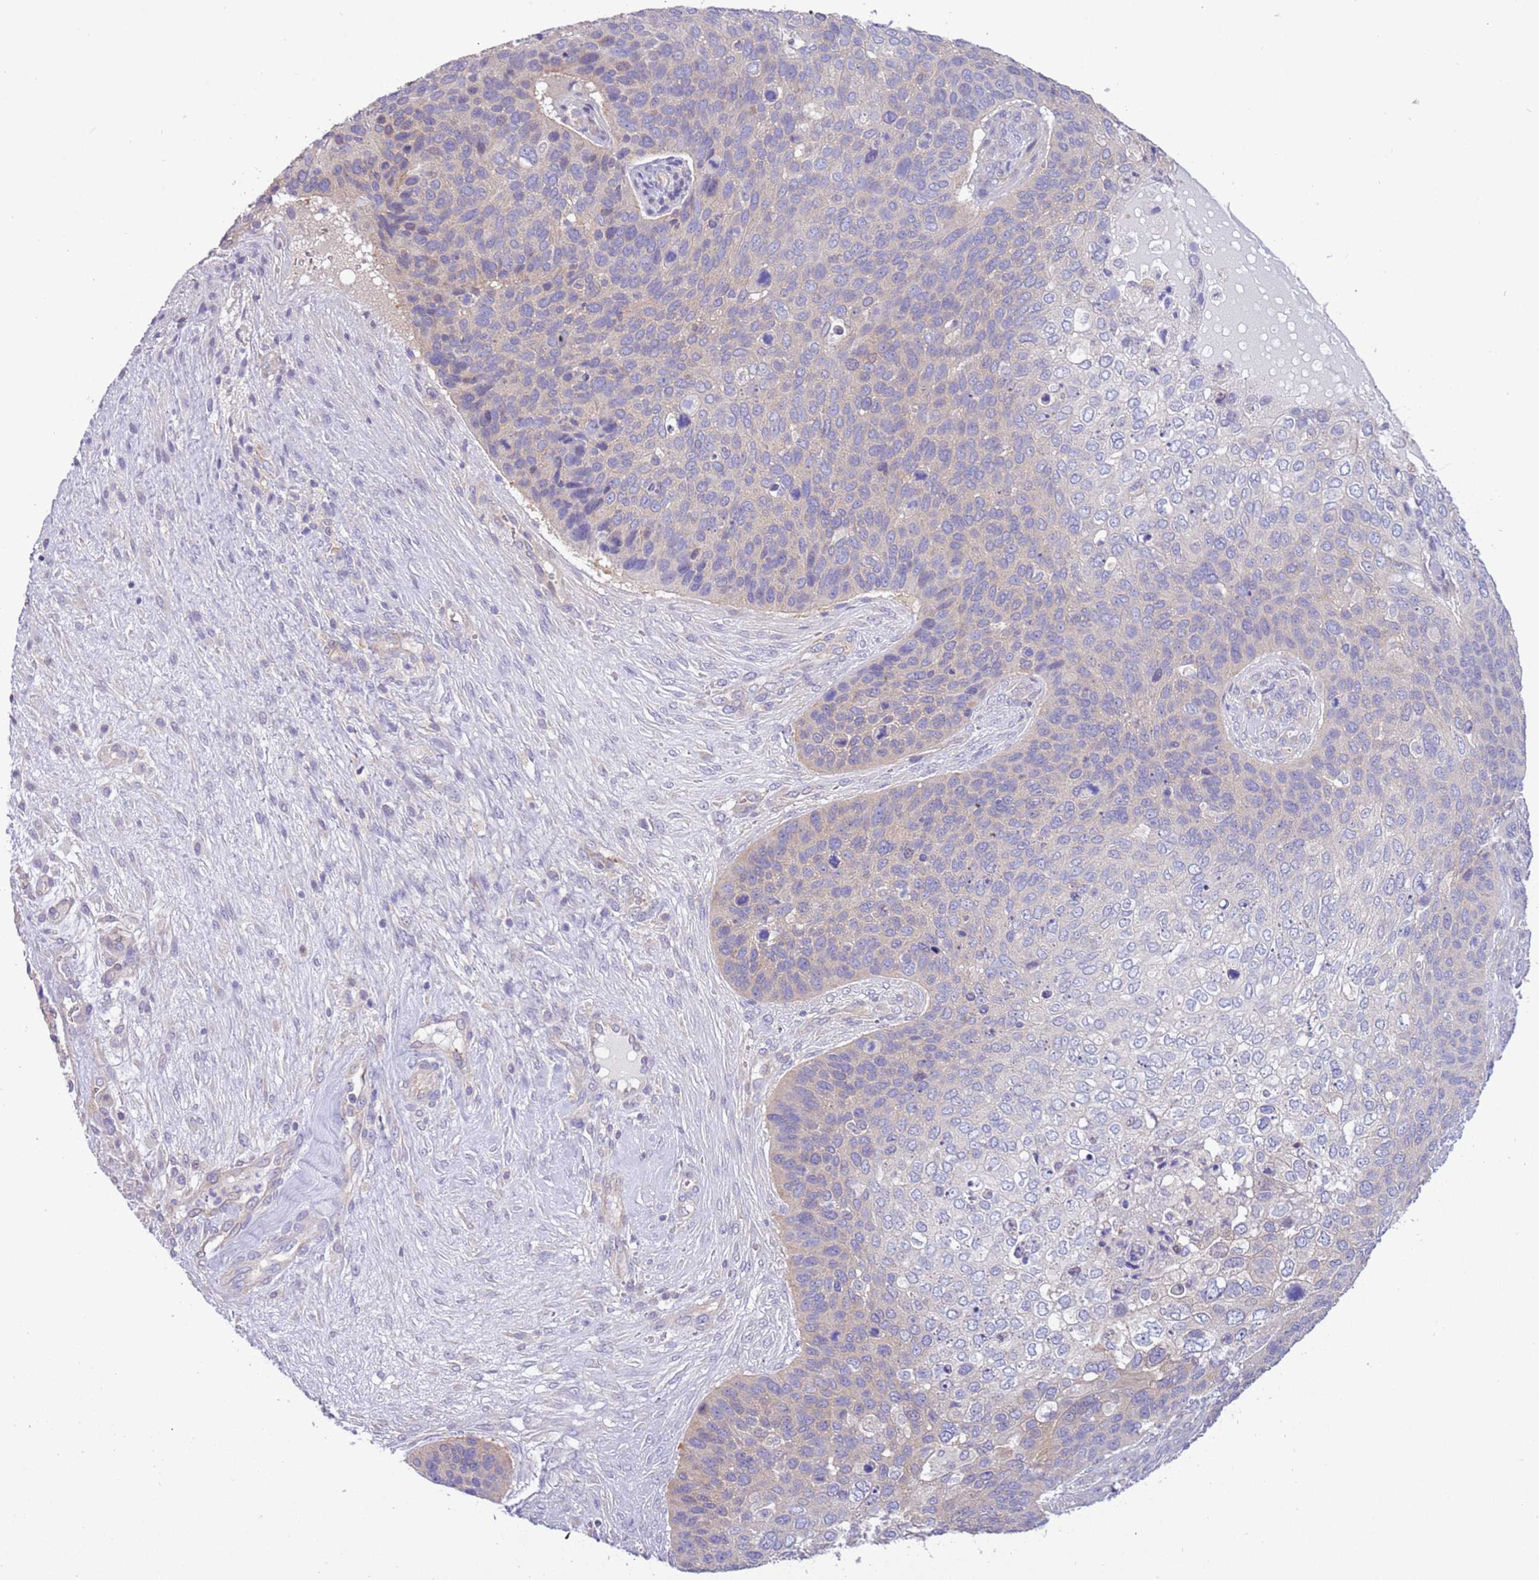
{"staining": {"intensity": "negative", "quantity": "none", "location": "none"}, "tissue": "skin cancer", "cell_type": "Tumor cells", "image_type": "cancer", "snomed": [{"axis": "morphology", "description": "Basal cell carcinoma"}, {"axis": "topography", "description": "Skin"}], "caption": "Tumor cells are negative for brown protein staining in skin basal cell carcinoma.", "gene": "STIP1", "patient": {"sex": "female", "age": 74}}